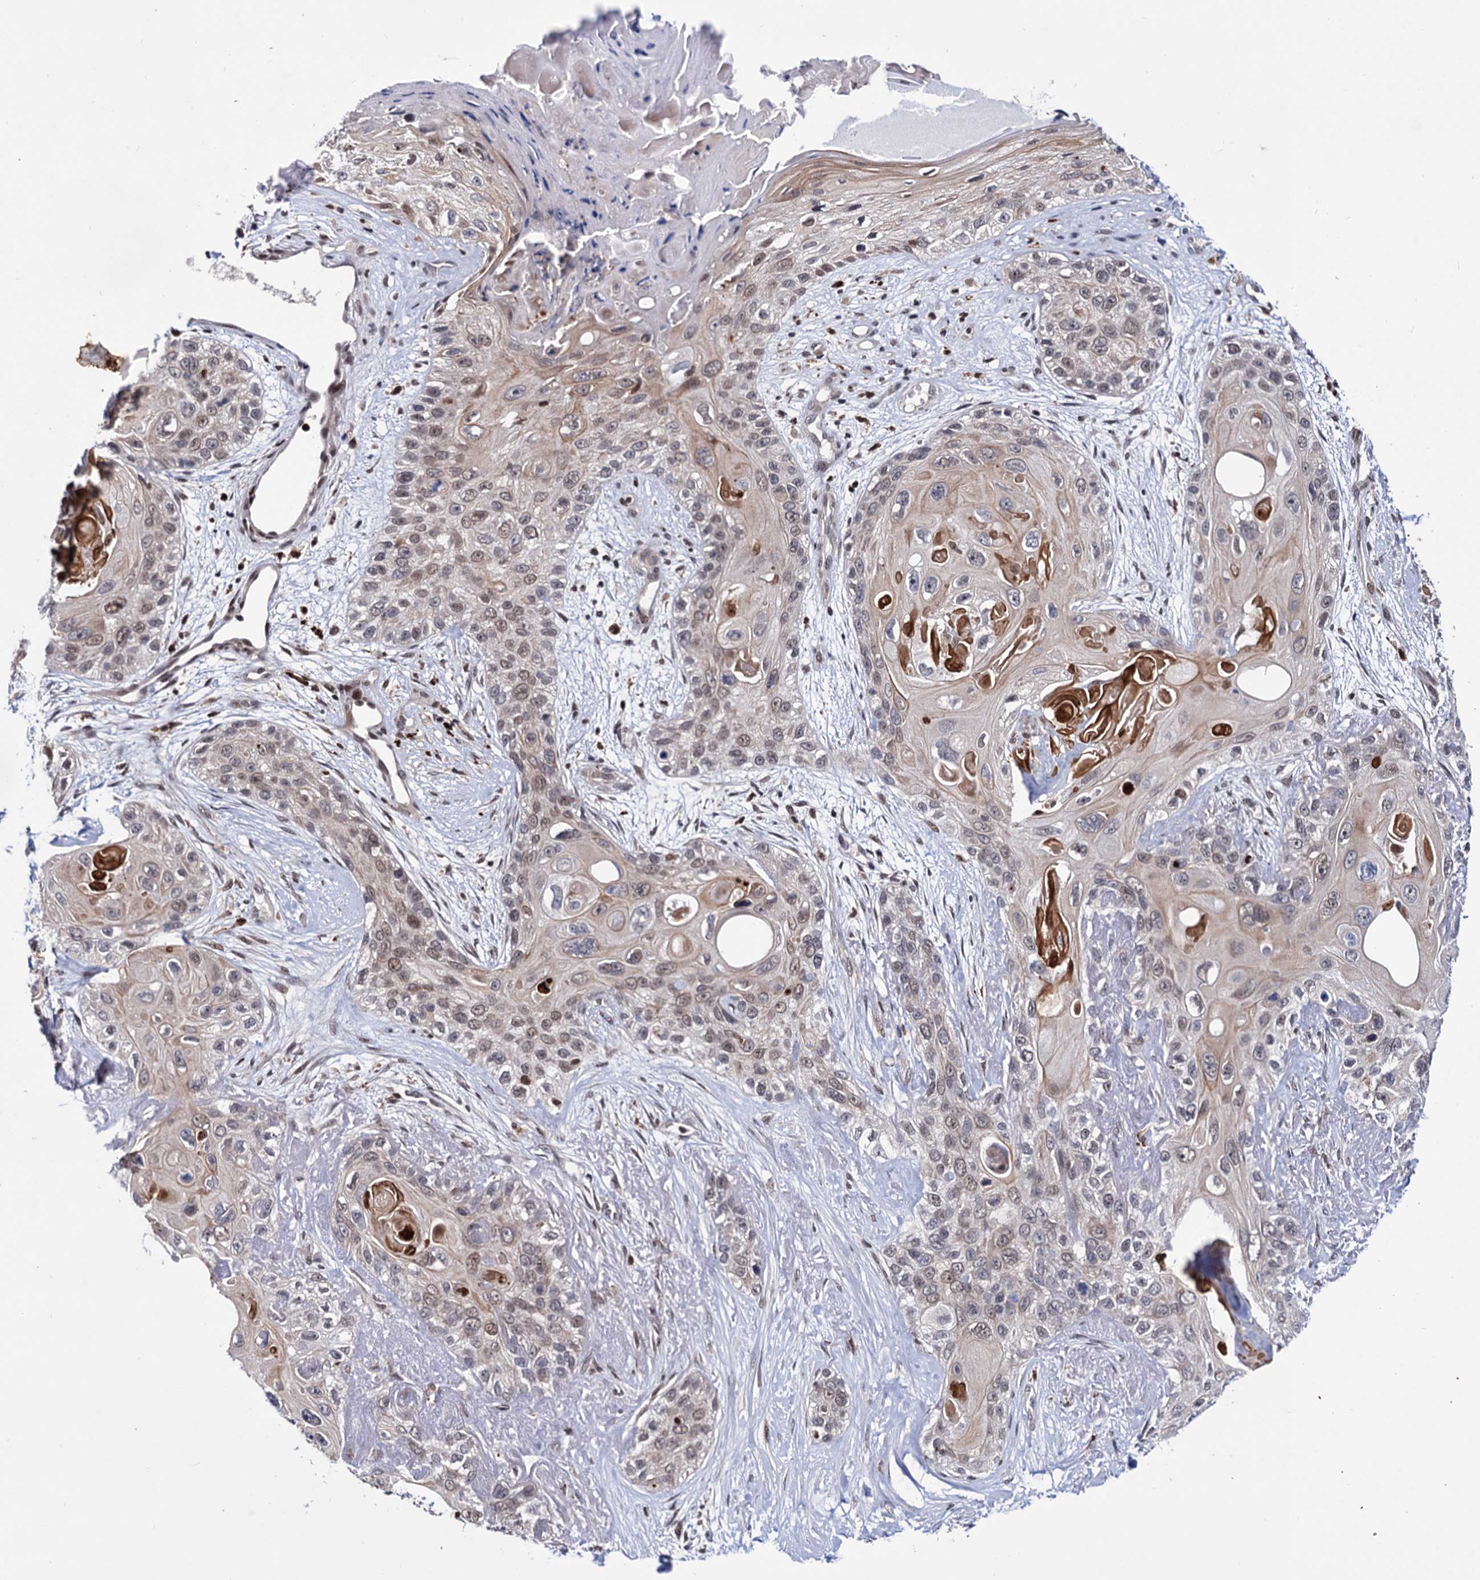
{"staining": {"intensity": "weak", "quantity": "<25%", "location": "nuclear"}, "tissue": "skin cancer", "cell_type": "Tumor cells", "image_type": "cancer", "snomed": [{"axis": "morphology", "description": "Normal tissue, NOS"}, {"axis": "morphology", "description": "Squamous cell carcinoma, NOS"}, {"axis": "topography", "description": "Skin"}], "caption": "This is an immunohistochemistry (IHC) photomicrograph of skin cancer. There is no expression in tumor cells.", "gene": "RNASEH2B", "patient": {"sex": "male", "age": 72}}